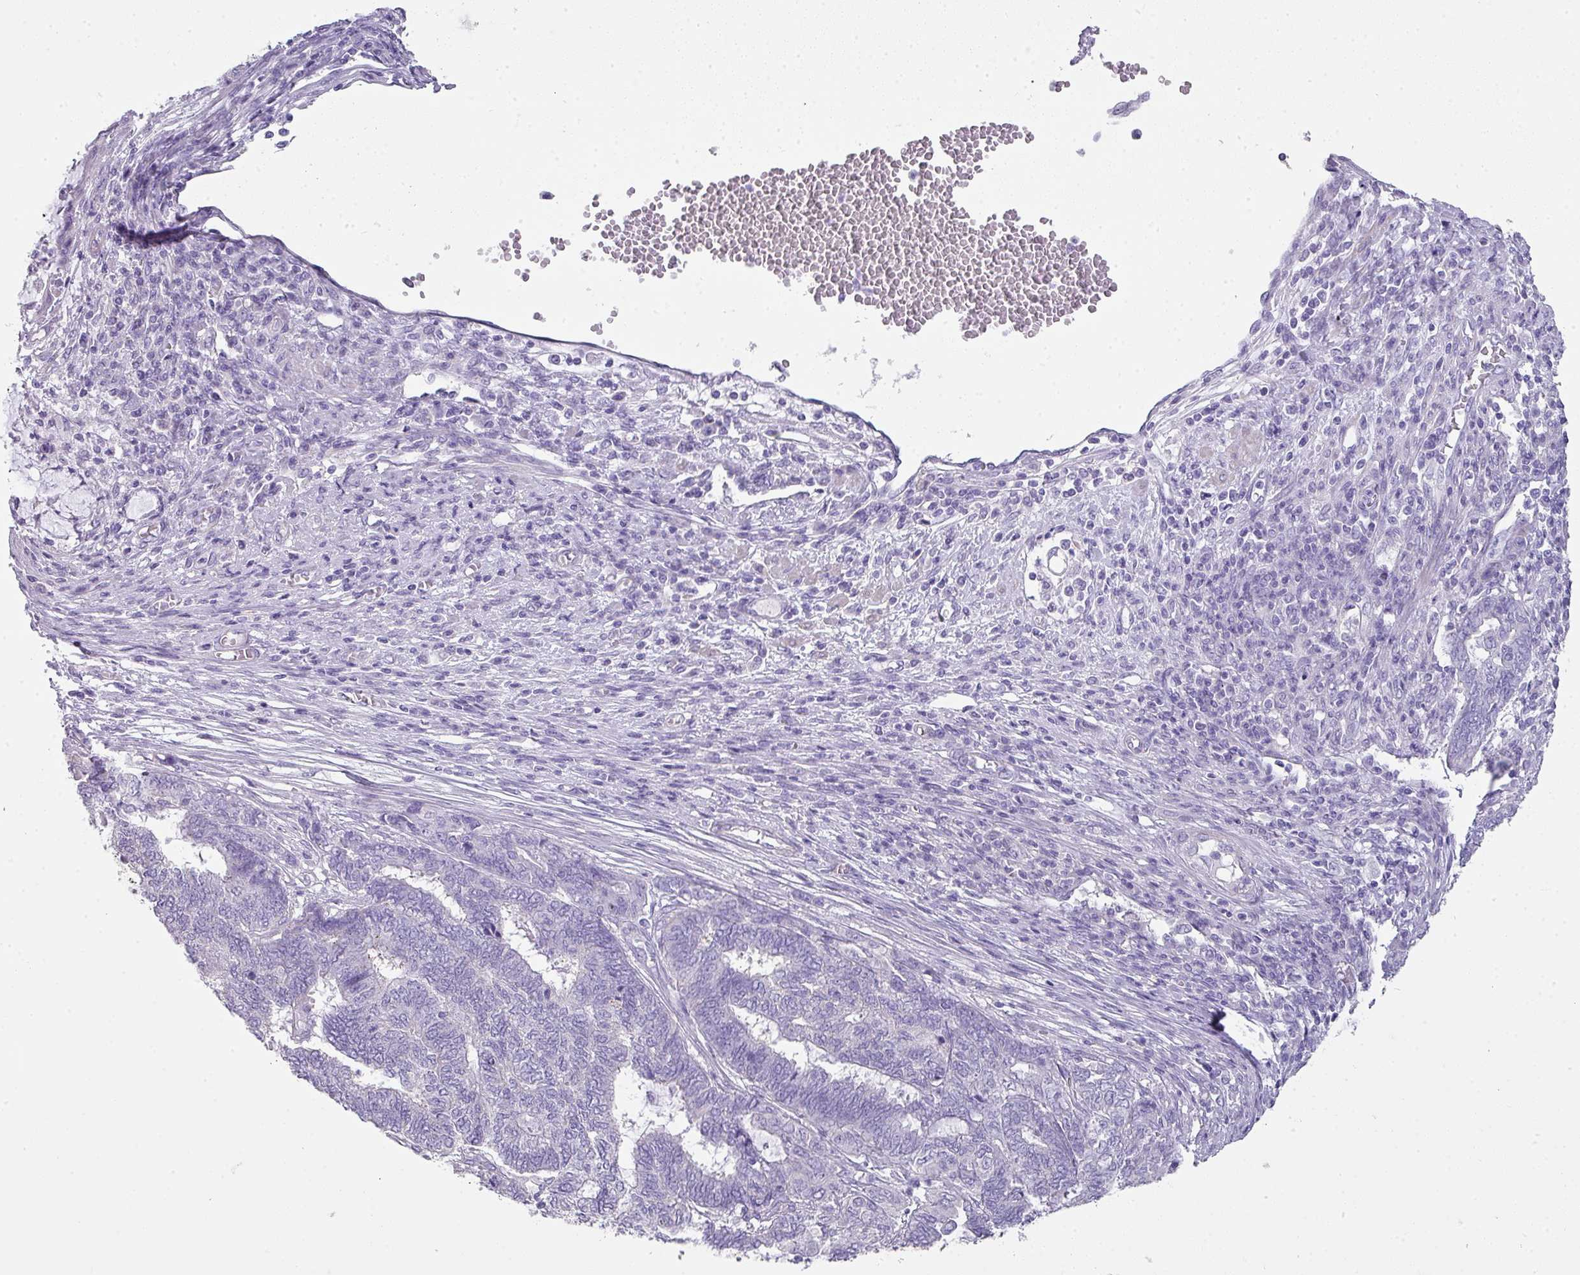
{"staining": {"intensity": "negative", "quantity": "none", "location": "none"}, "tissue": "endometrial cancer", "cell_type": "Tumor cells", "image_type": "cancer", "snomed": [{"axis": "morphology", "description": "Adenocarcinoma, NOS"}, {"axis": "topography", "description": "Uterus"}, {"axis": "topography", "description": "Endometrium"}], "caption": "The histopathology image demonstrates no significant staining in tumor cells of endometrial cancer.", "gene": "GLI4", "patient": {"sex": "female", "age": 70}}